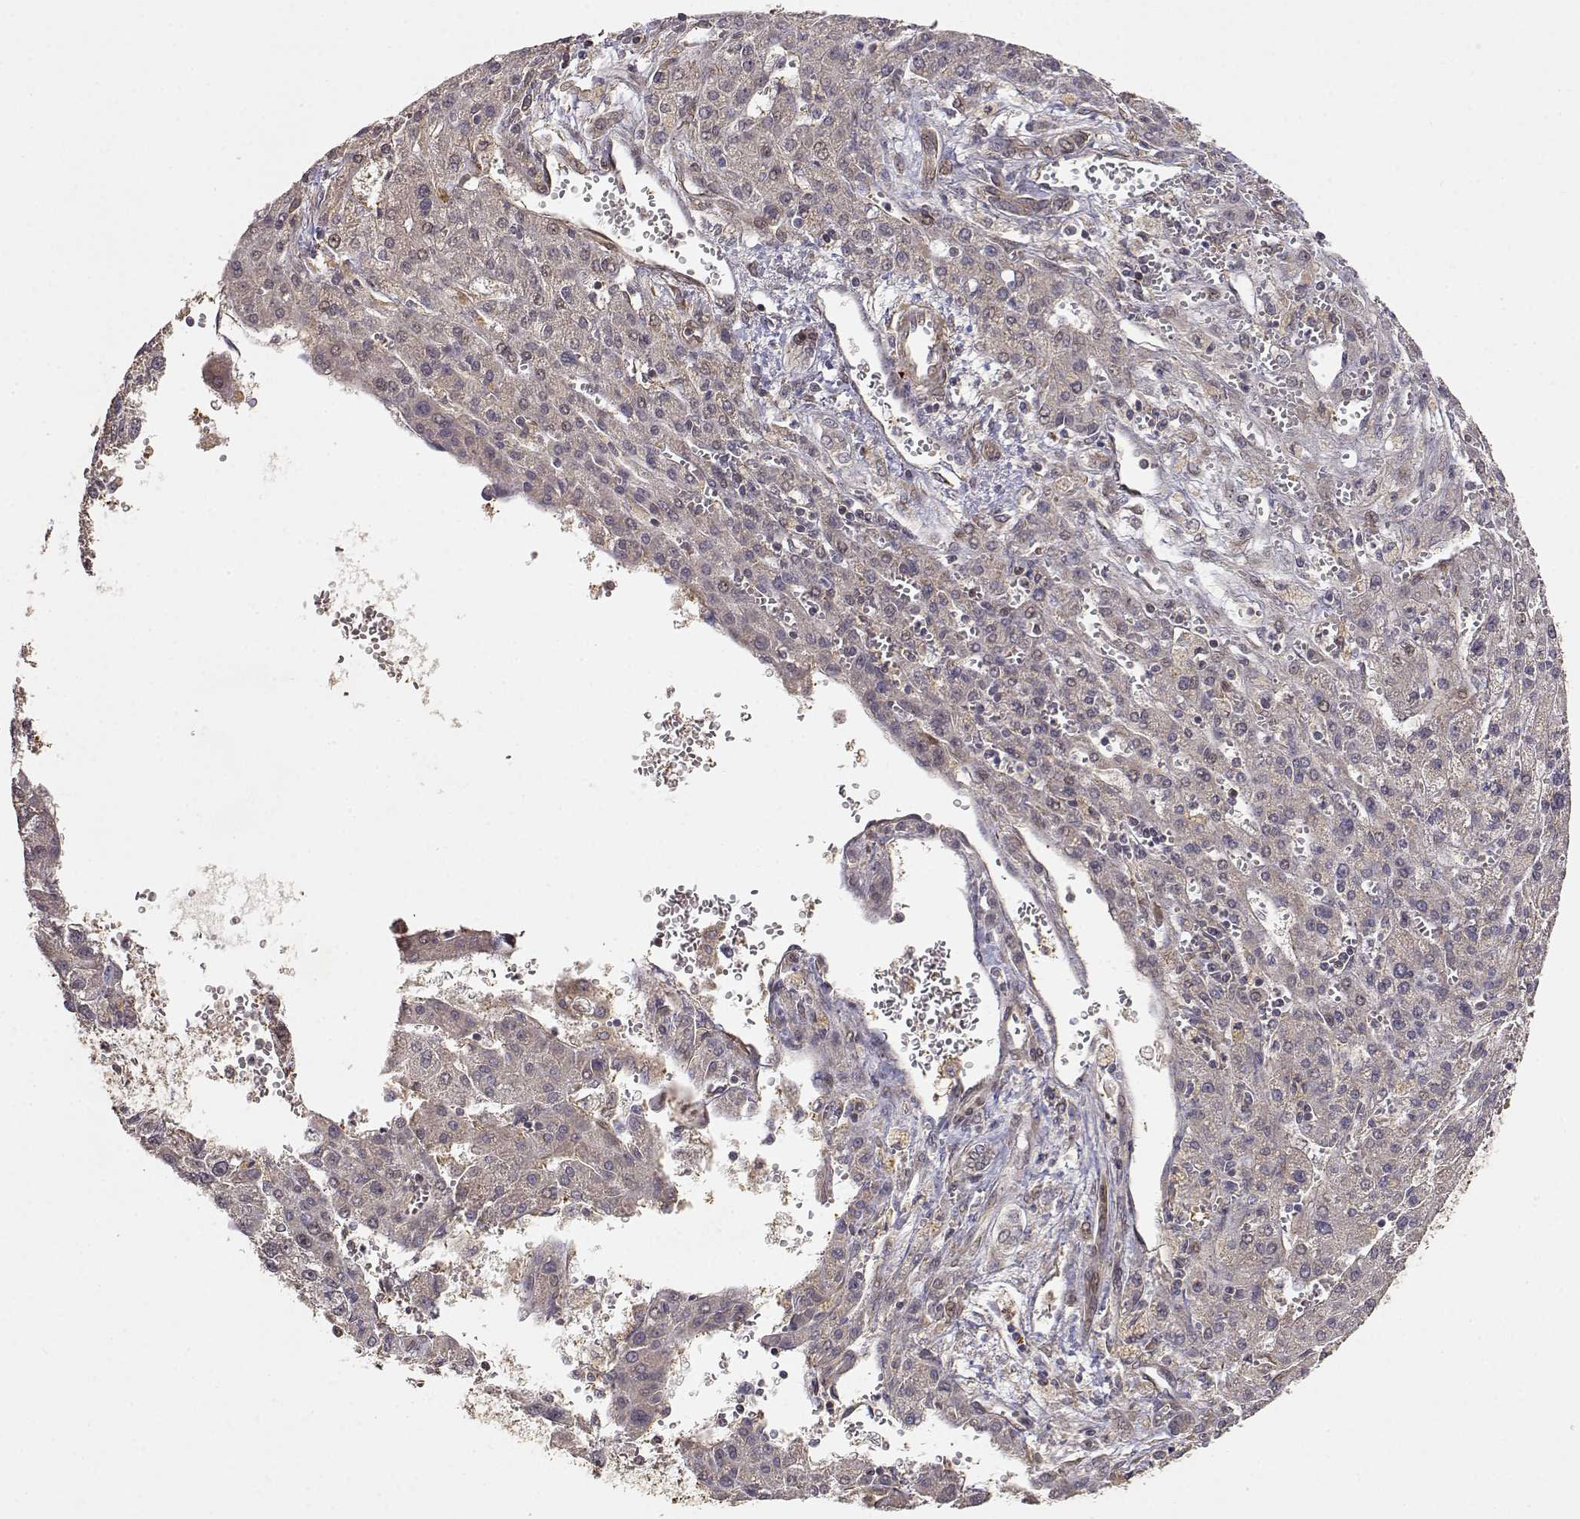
{"staining": {"intensity": "weak", "quantity": "<25%", "location": "cytoplasmic/membranous"}, "tissue": "liver cancer", "cell_type": "Tumor cells", "image_type": "cancer", "snomed": [{"axis": "morphology", "description": "Carcinoma, Hepatocellular, NOS"}, {"axis": "topography", "description": "Liver"}], "caption": "The photomicrograph reveals no significant expression in tumor cells of hepatocellular carcinoma (liver).", "gene": "PICK1", "patient": {"sex": "female", "age": 70}}